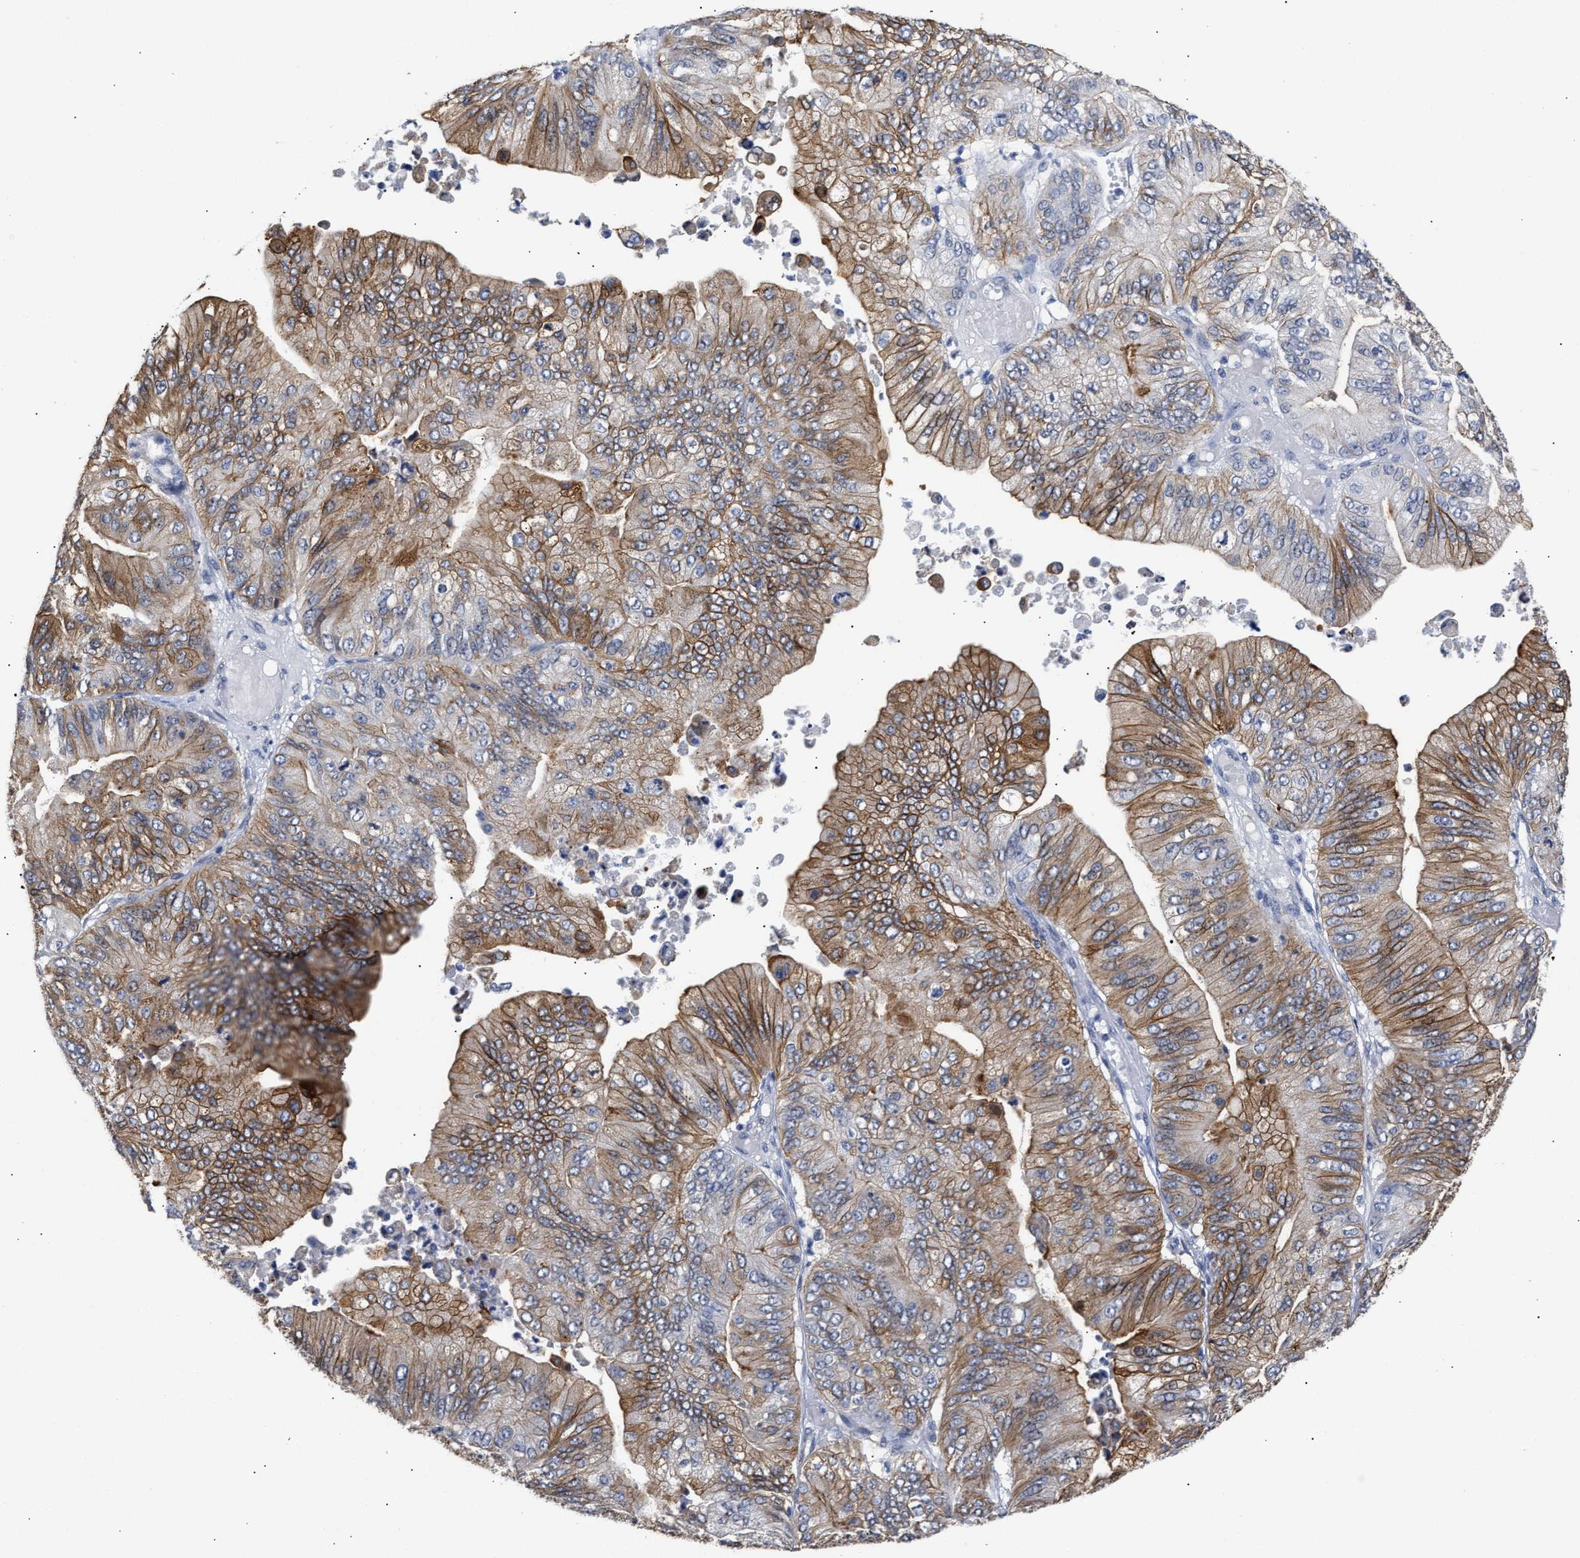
{"staining": {"intensity": "moderate", "quantity": ">75%", "location": "cytoplasmic/membranous"}, "tissue": "ovarian cancer", "cell_type": "Tumor cells", "image_type": "cancer", "snomed": [{"axis": "morphology", "description": "Cystadenocarcinoma, mucinous, NOS"}, {"axis": "topography", "description": "Ovary"}], "caption": "Ovarian cancer (mucinous cystadenocarcinoma) stained for a protein (brown) displays moderate cytoplasmic/membranous positive staining in about >75% of tumor cells.", "gene": "AHNAK2", "patient": {"sex": "female", "age": 61}}